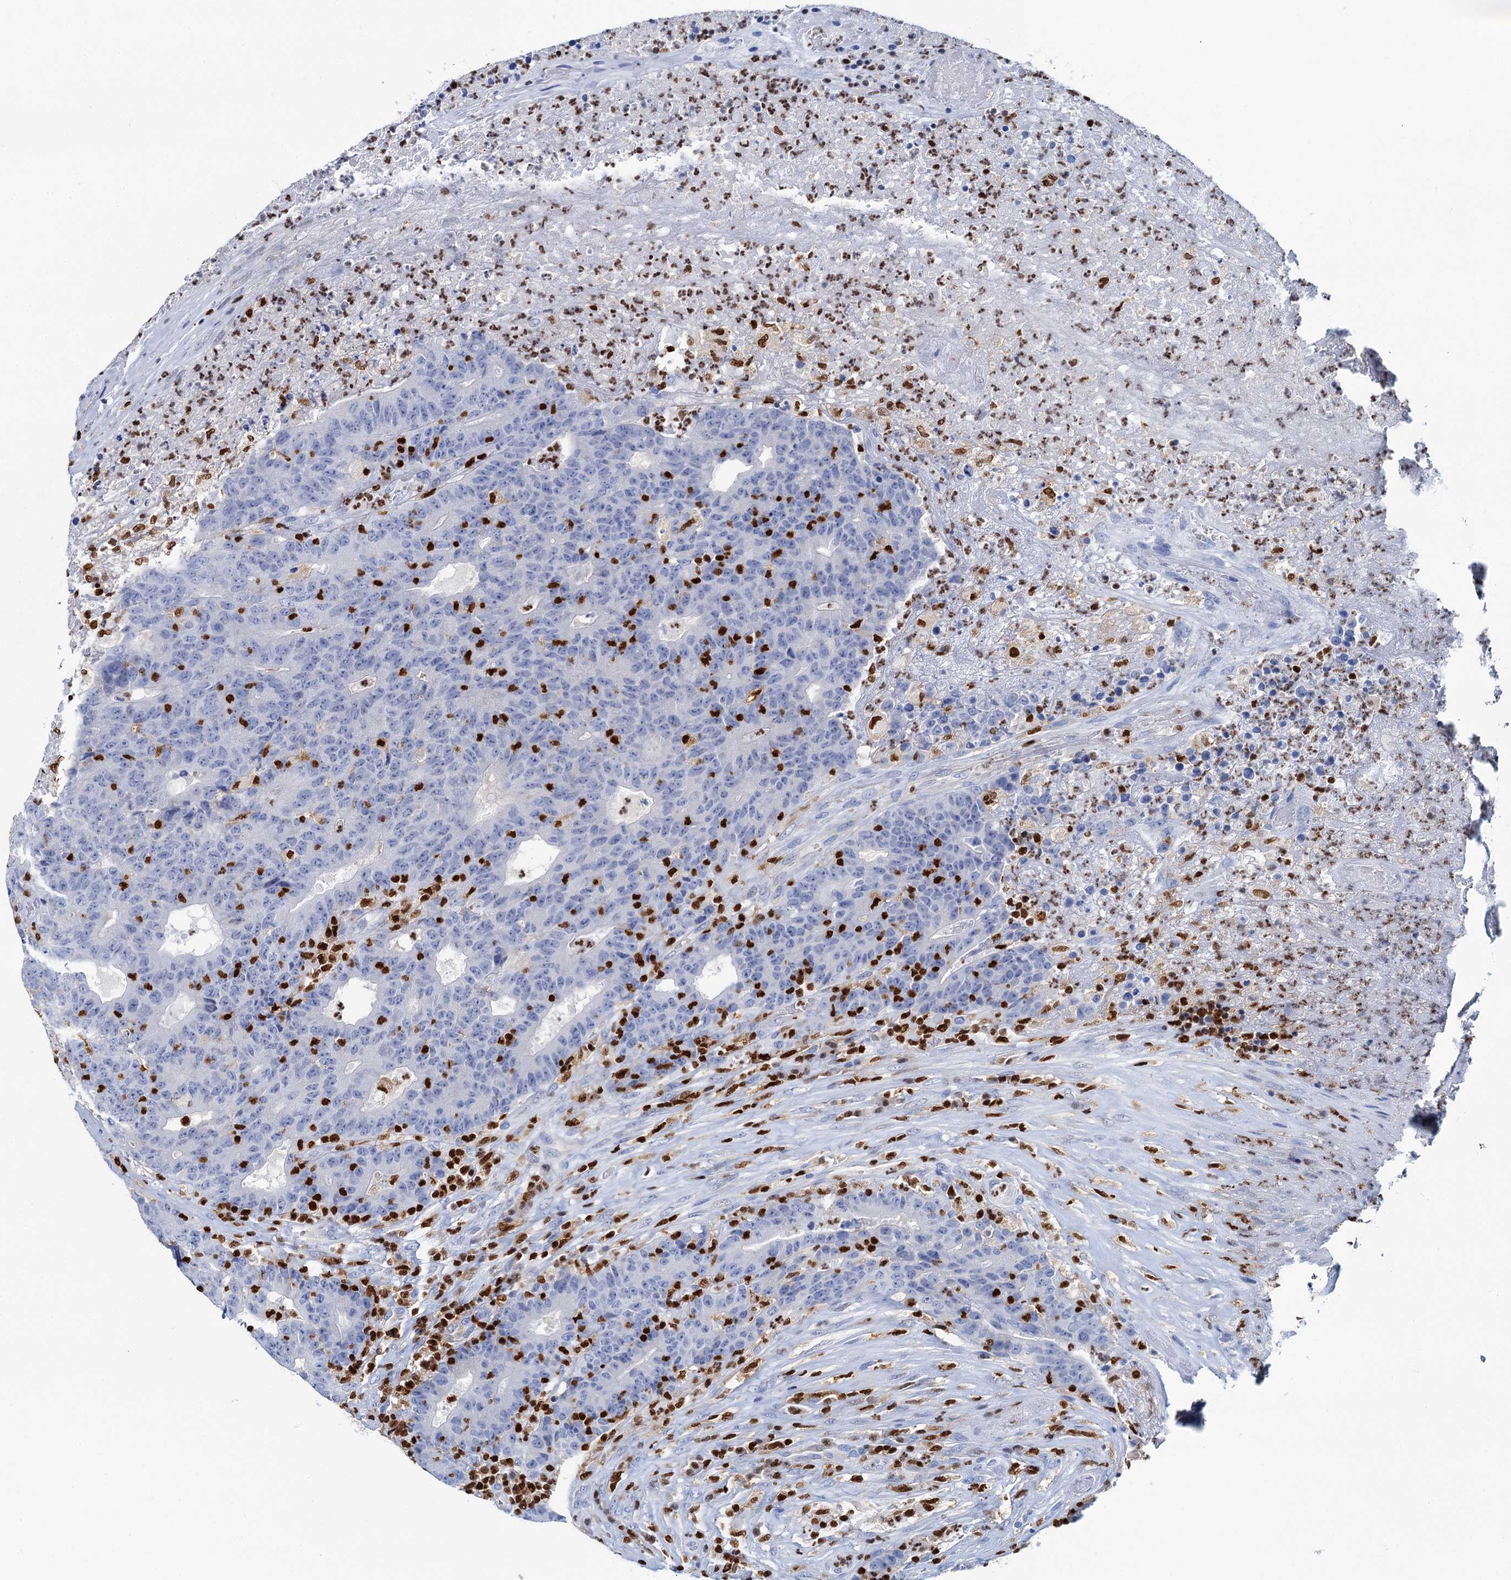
{"staining": {"intensity": "negative", "quantity": "none", "location": "none"}, "tissue": "colorectal cancer", "cell_type": "Tumor cells", "image_type": "cancer", "snomed": [{"axis": "morphology", "description": "Adenocarcinoma, NOS"}, {"axis": "topography", "description": "Colon"}], "caption": "Tumor cells show no significant protein staining in colorectal cancer. The staining is performed using DAB (3,3'-diaminobenzidine) brown chromogen with nuclei counter-stained in using hematoxylin.", "gene": "CELF2", "patient": {"sex": "female", "age": 75}}